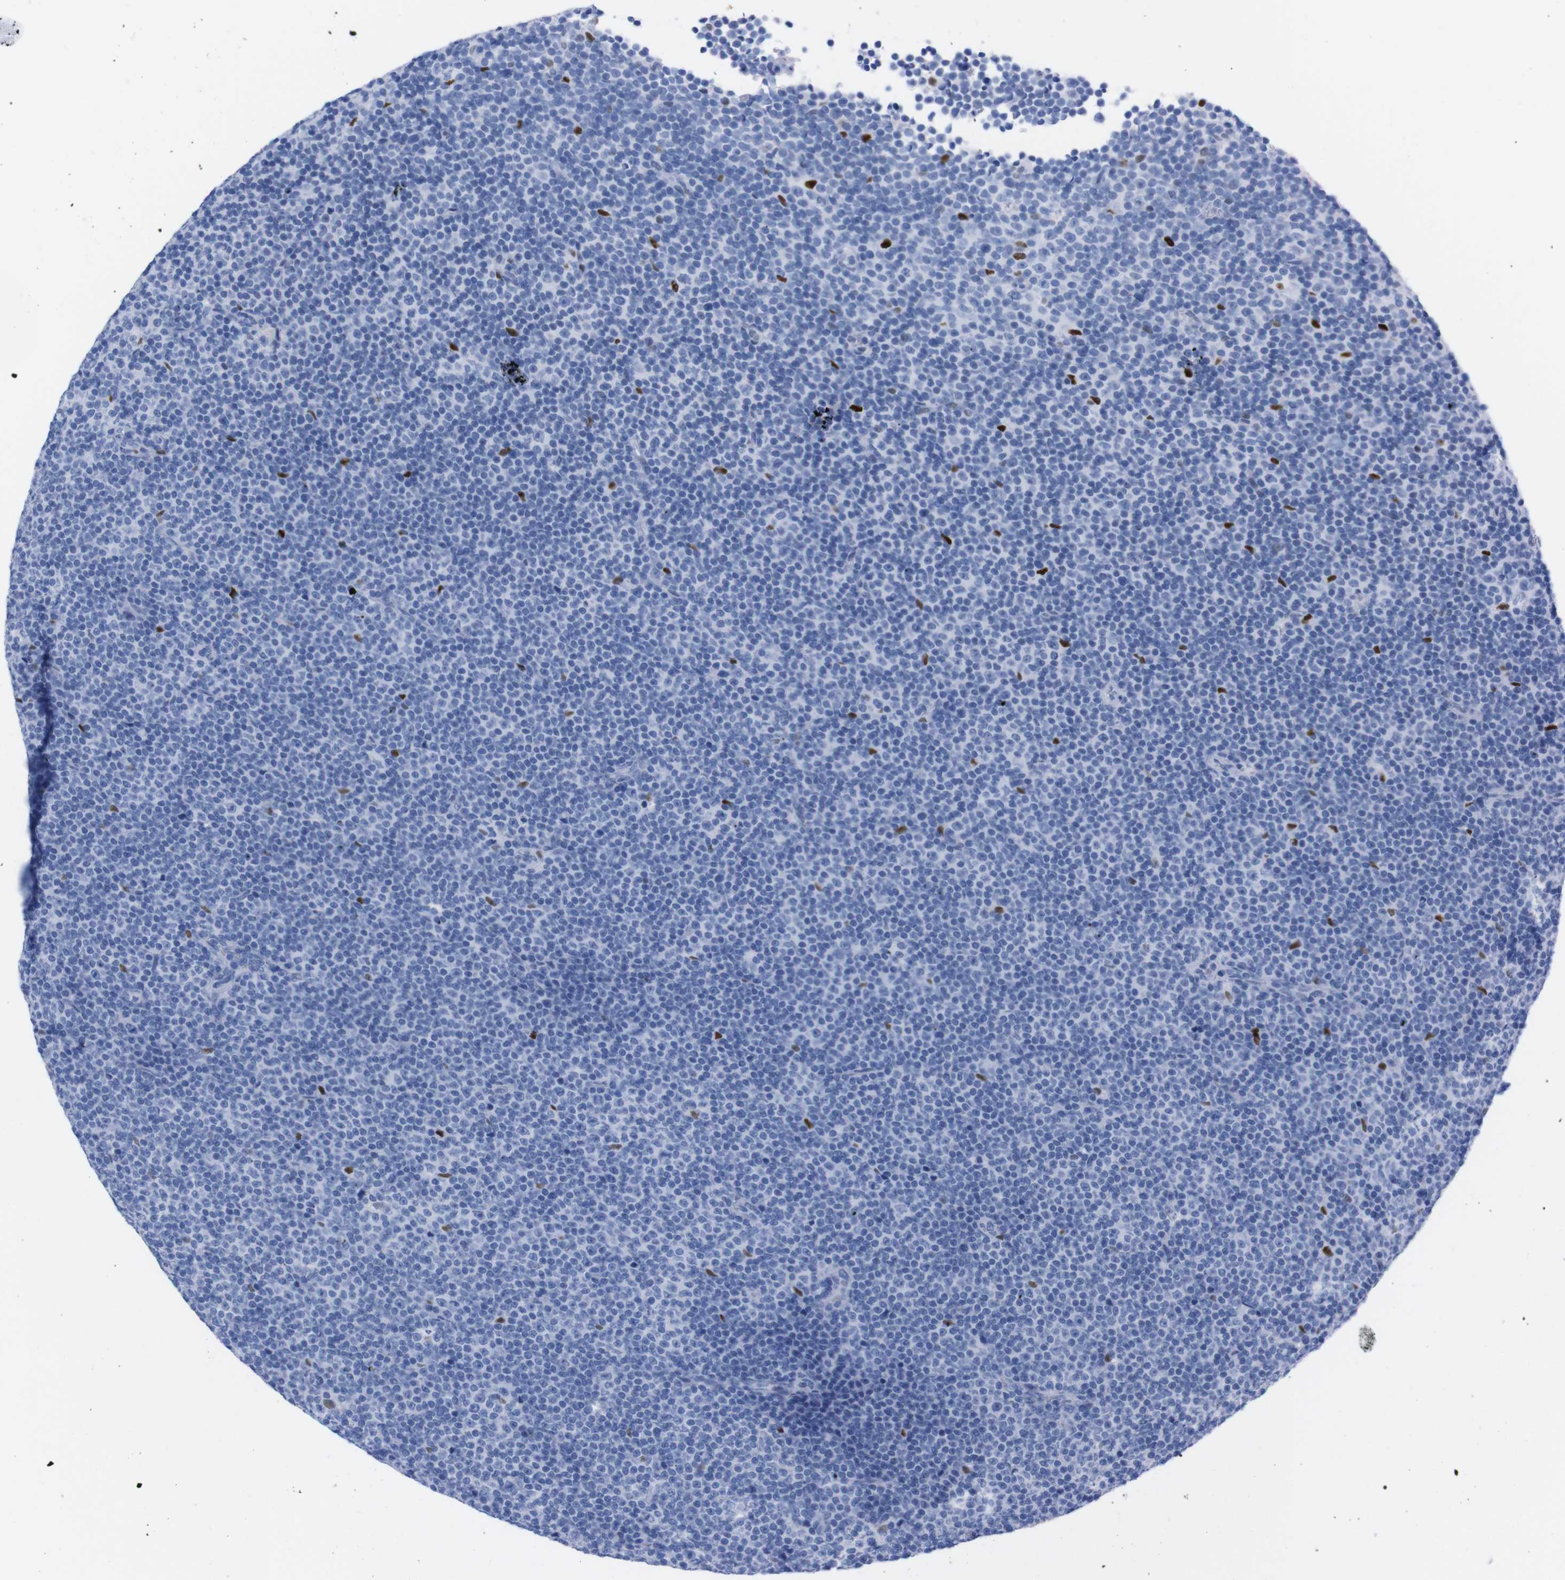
{"staining": {"intensity": "negative", "quantity": "none", "location": "none"}, "tissue": "lymphoma", "cell_type": "Tumor cells", "image_type": "cancer", "snomed": [{"axis": "morphology", "description": "Malignant lymphoma, non-Hodgkin's type, Low grade"}, {"axis": "topography", "description": "Lymph node"}], "caption": "High magnification brightfield microscopy of lymphoma stained with DAB (3,3'-diaminobenzidine) (brown) and counterstained with hematoxylin (blue): tumor cells show no significant positivity. (DAB (3,3'-diaminobenzidine) immunohistochemistry, high magnification).", "gene": "P2RY12", "patient": {"sex": "female", "age": 67}}